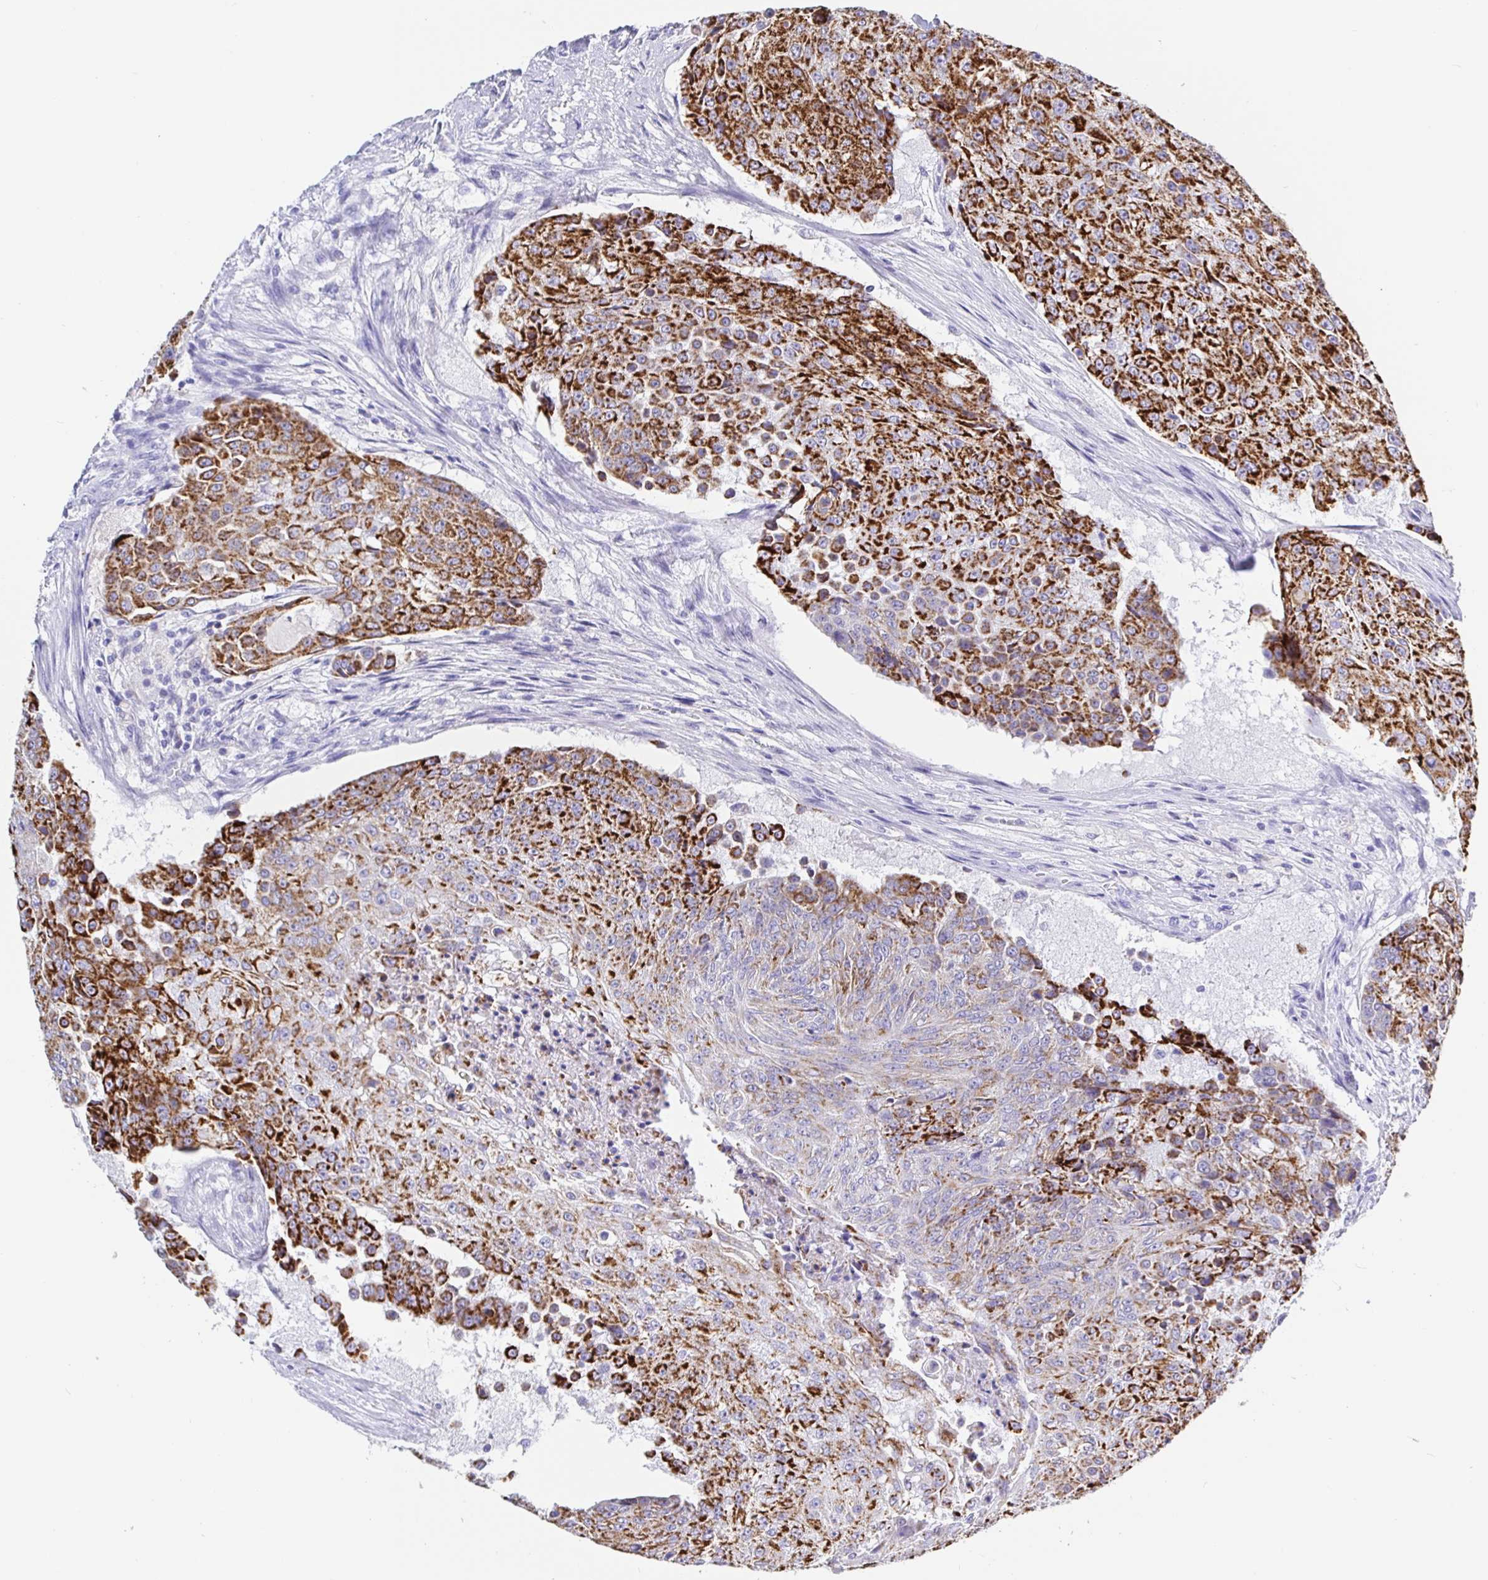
{"staining": {"intensity": "strong", "quantity": "25%-75%", "location": "cytoplasmic/membranous"}, "tissue": "urothelial cancer", "cell_type": "Tumor cells", "image_type": "cancer", "snomed": [{"axis": "morphology", "description": "Urothelial carcinoma, High grade"}, {"axis": "topography", "description": "Urinary bladder"}], "caption": "The histopathology image demonstrates staining of high-grade urothelial carcinoma, revealing strong cytoplasmic/membranous protein staining (brown color) within tumor cells. (DAB IHC, brown staining for protein, blue staining for nuclei).", "gene": "MAOA", "patient": {"sex": "female", "age": 63}}